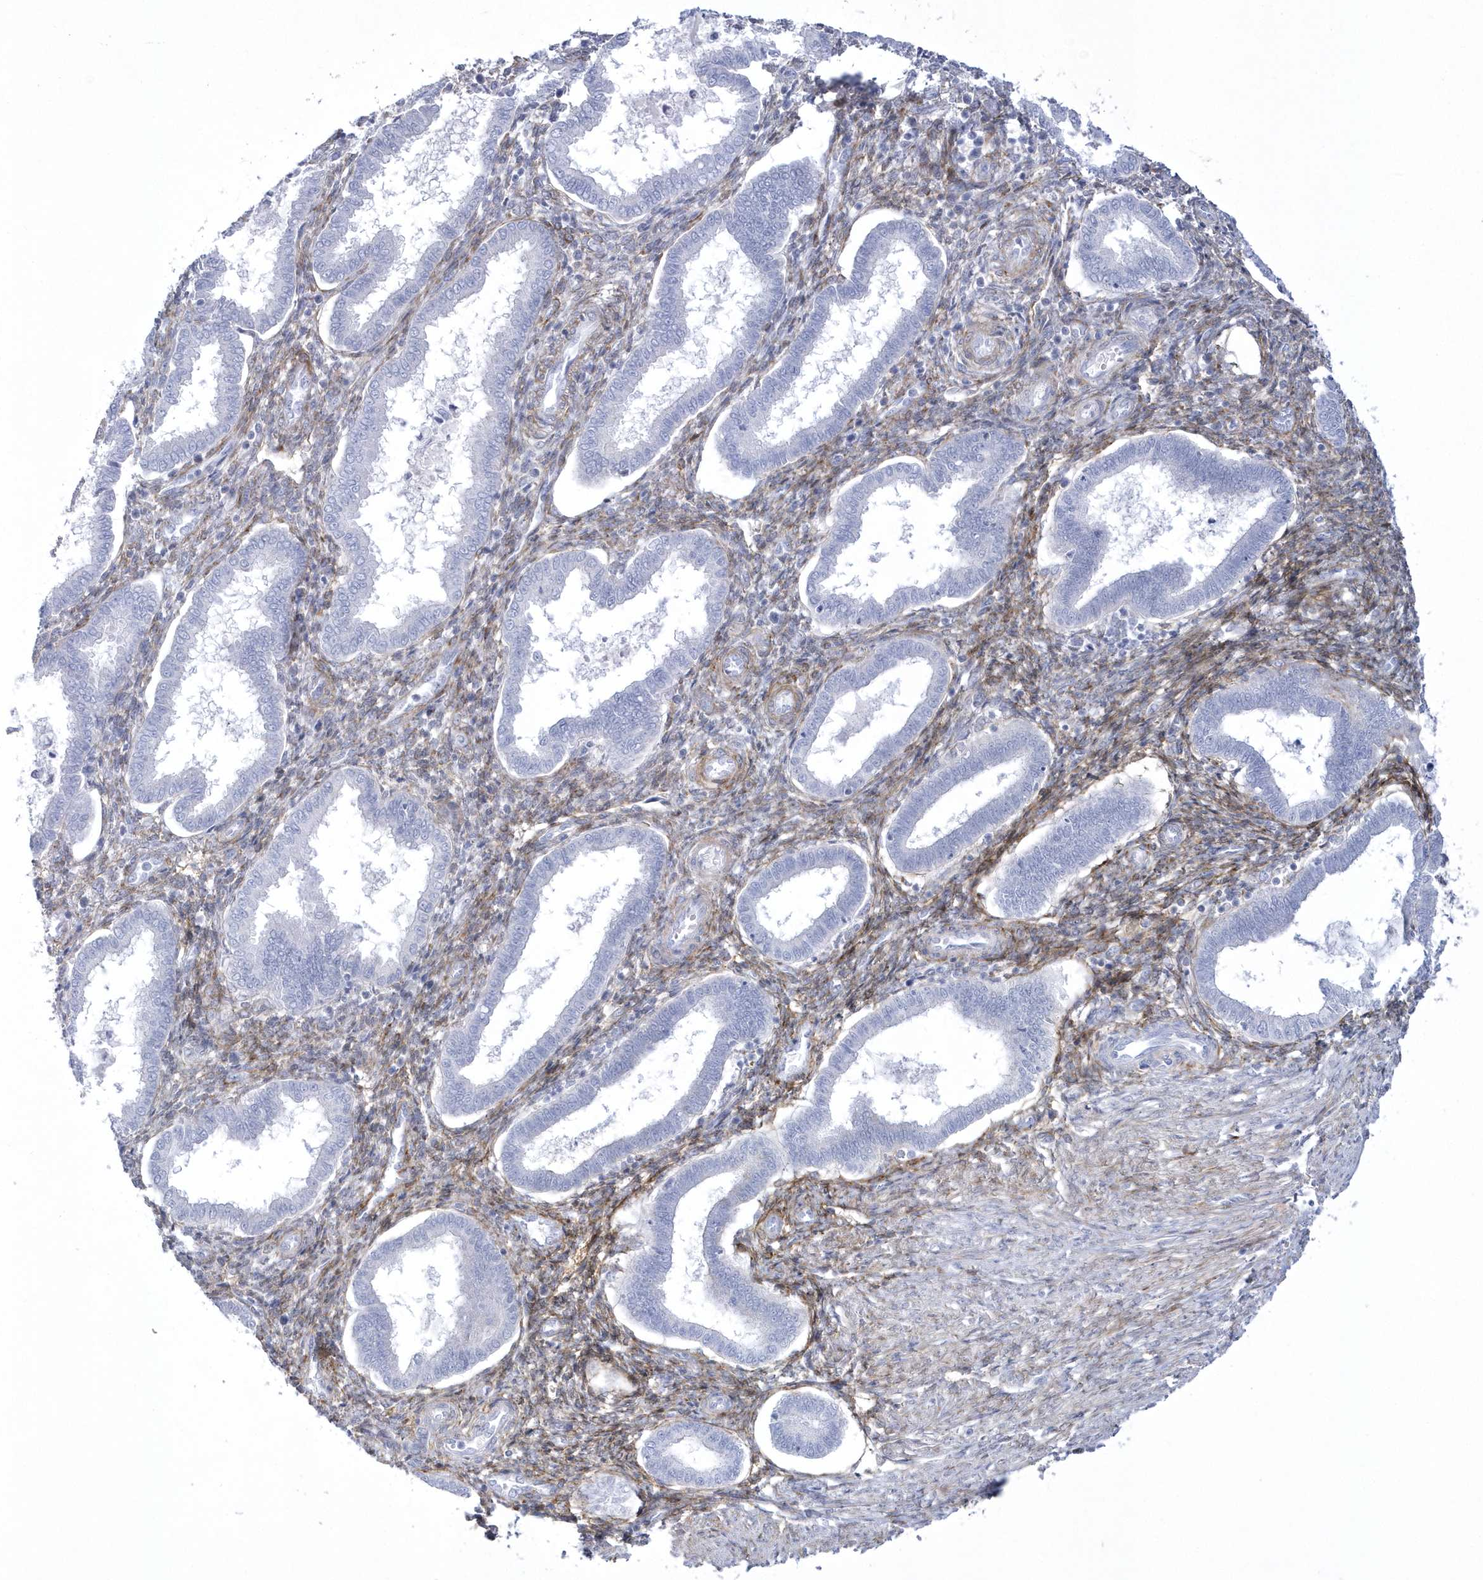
{"staining": {"intensity": "moderate", "quantity": "<25%", "location": "cytoplasmic/membranous"}, "tissue": "endometrium", "cell_type": "Cells in endometrial stroma", "image_type": "normal", "snomed": [{"axis": "morphology", "description": "Normal tissue, NOS"}, {"axis": "topography", "description": "Endometrium"}], "caption": "Immunohistochemical staining of unremarkable endometrium reveals <25% levels of moderate cytoplasmic/membranous protein positivity in about <25% of cells in endometrial stroma.", "gene": "WDR27", "patient": {"sex": "female", "age": 24}}